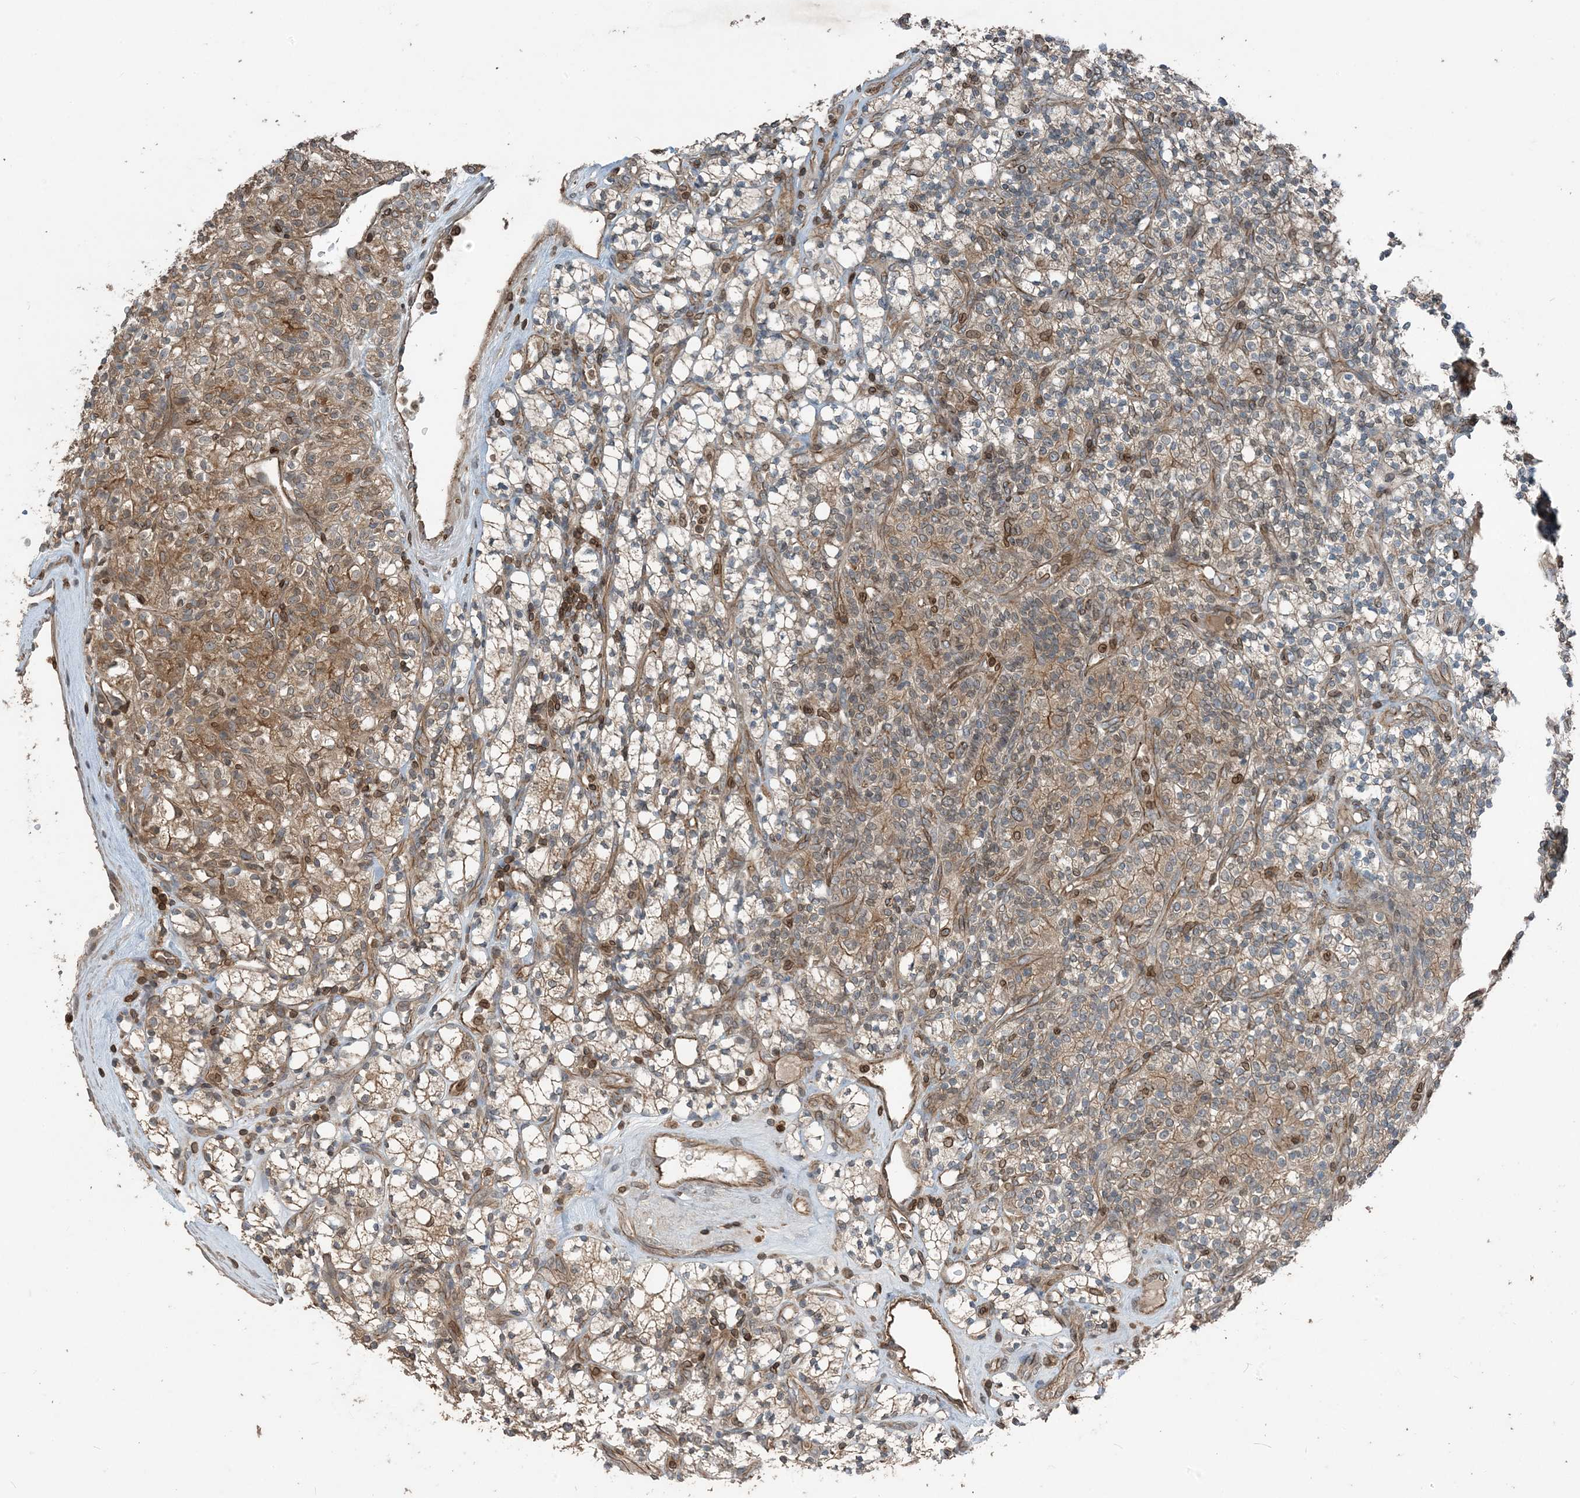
{"staining": {"intensity": "moderate", "quantity": ">75%", "location": "cytoplasmic/membranous,nuclear"}, "tissue": "renal cancer", "cell_type": "Tumor cells", "image_type": "cancer", "snomed": [{"axis": "morphology", "description": "Adenocarcinoma, NOS"}, {"axis": "topography", "description": "Kidney"}], "caption": "Protein analysis of renal cancer (adenocarcinoma) tissue displays moderate cytoplasmic/membranous and nuclear positivity in about >75% of tumor cells.", "gene": "ZFAND2B", "patient": {"sex": "male", "age": 77}}